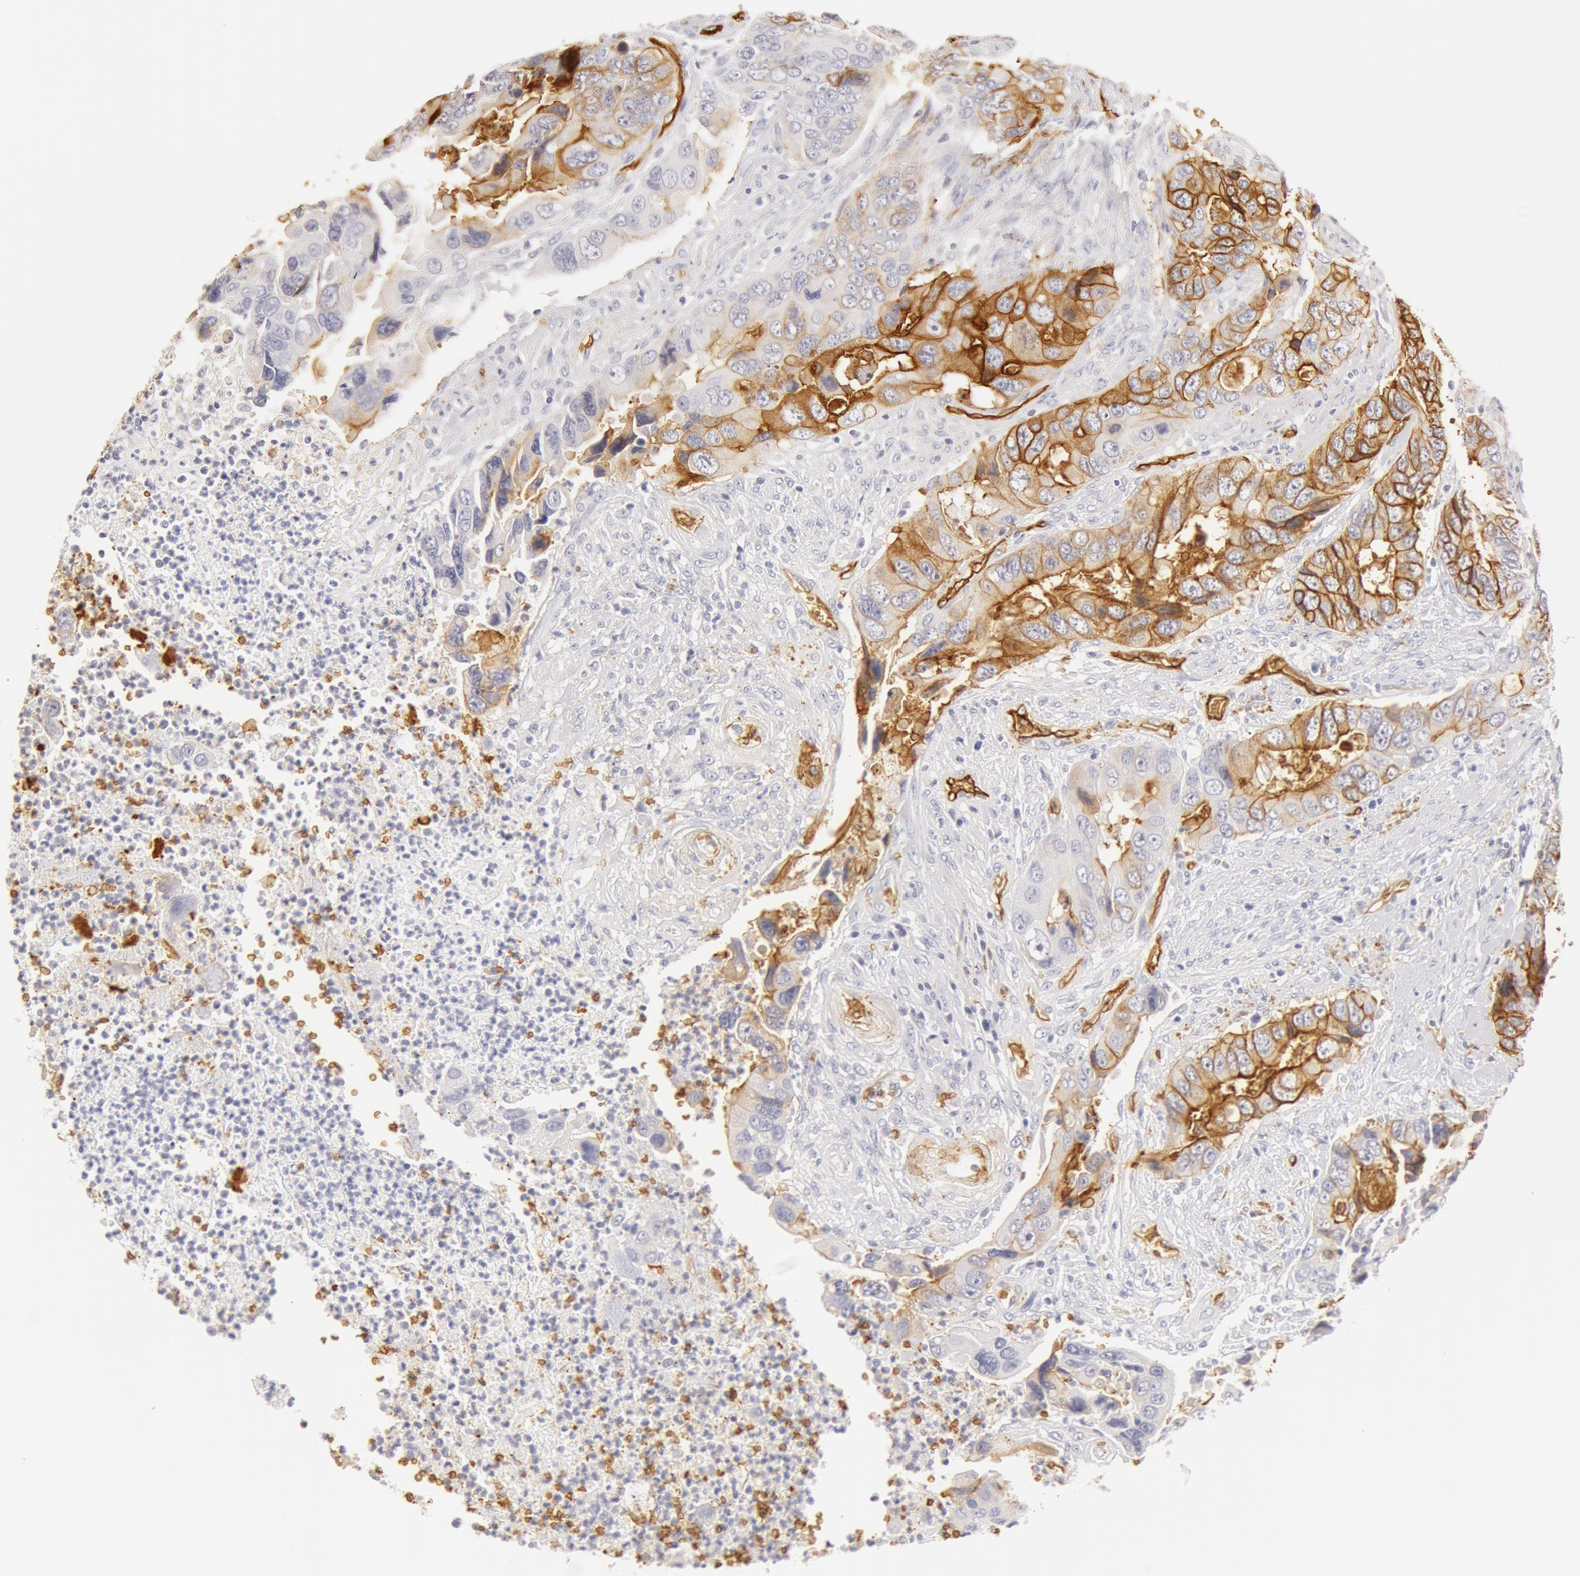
{"staining": {"intensity": "strong", "quantity": ">75%", "location": "cytoplasmic/membranous"}, "tissue": "colorectal cancer", "cell_type": "Tumor cells", "image_type": "cancer", "snomed": [{"axis": "morphology", "description": "Adenocarcinoma, NOS"}, {"axis": "topography", "description": "Rectum"}], "caption": "High-power microscopy captured an immunohistochemistry (IHC) photomicrograph of adenocarcinoma (colorectal), revealing strong cytoplasmic/membranous positivity in approximately >75% of tumor cells.", "gene": "AQP1", "patient": {"sex": "female", "age": 67}}